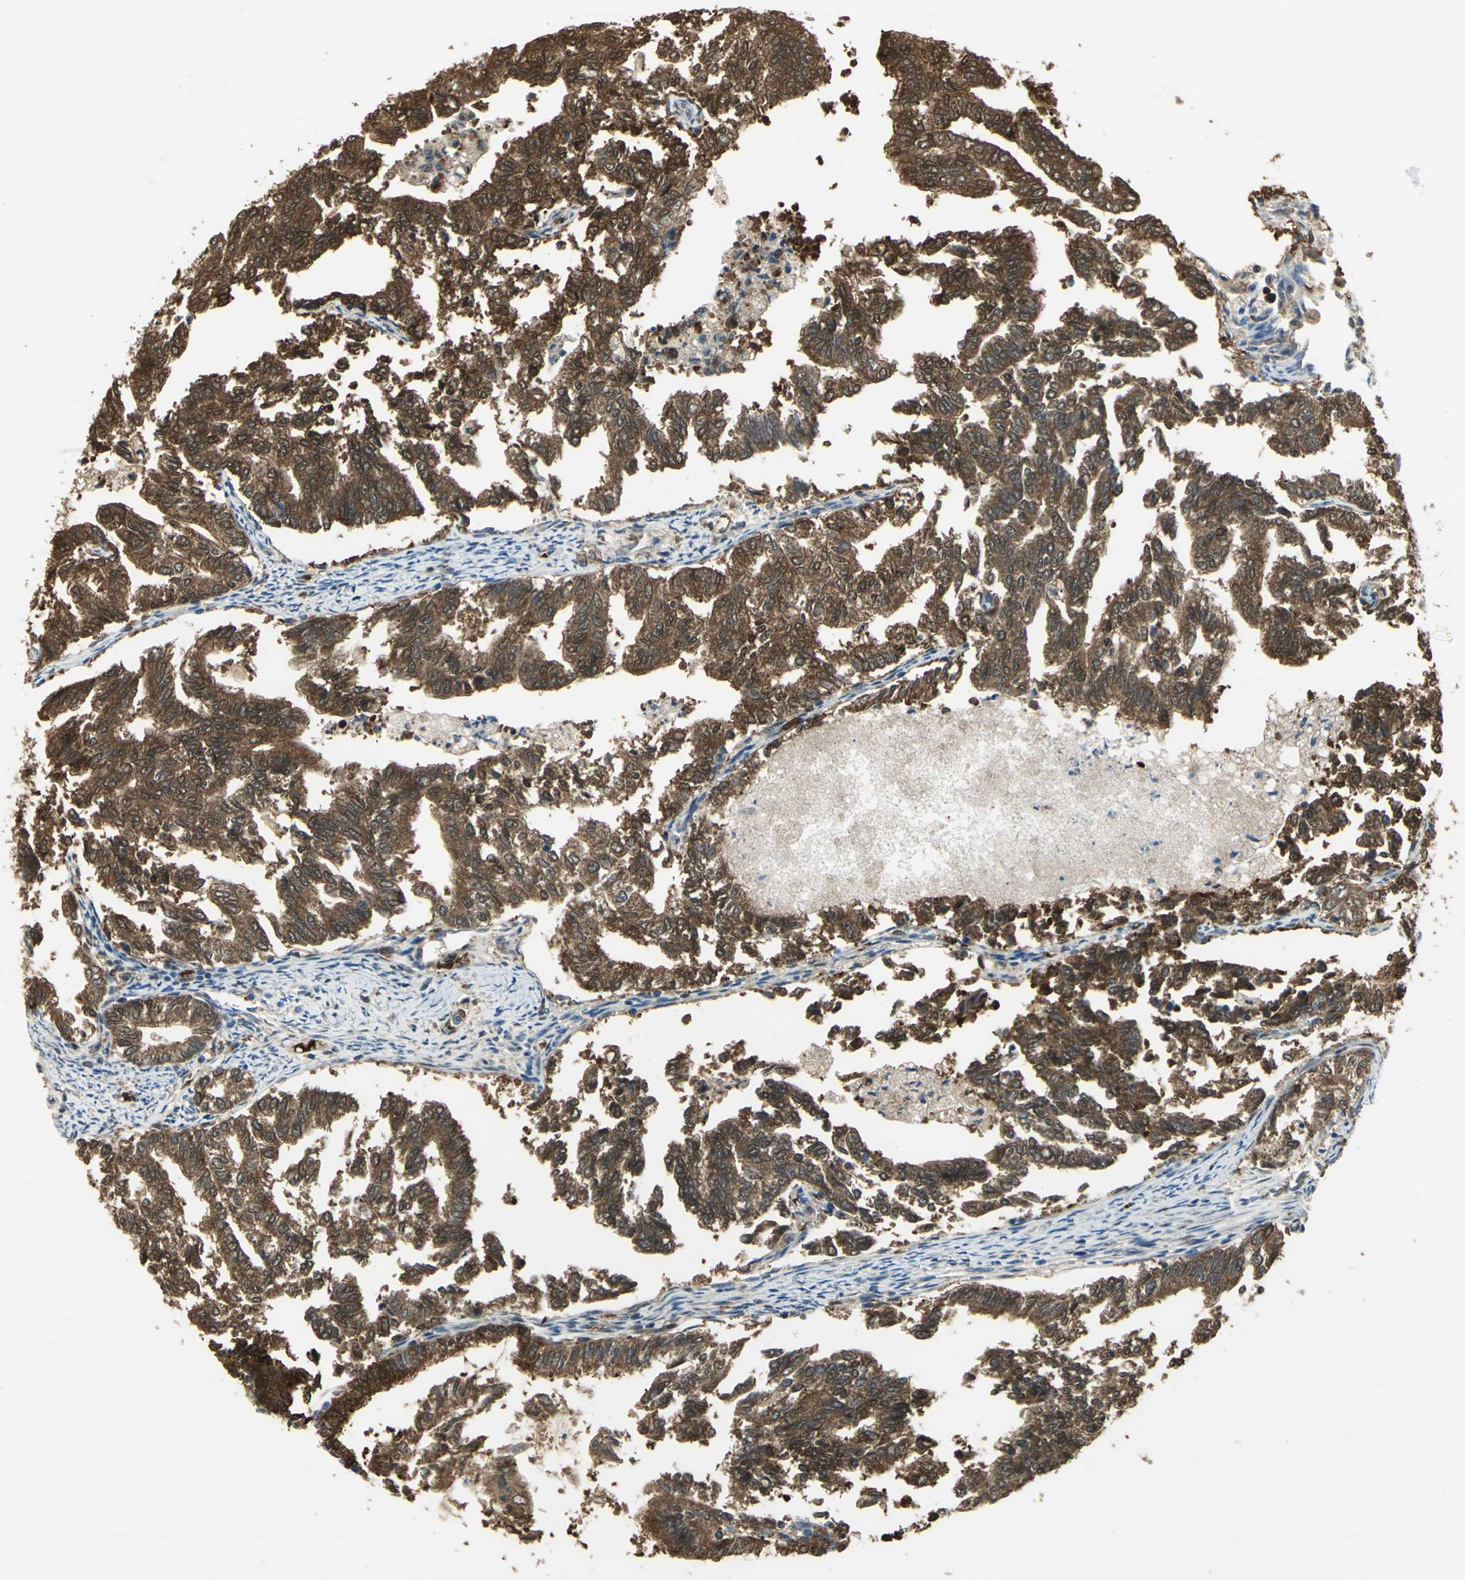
{"staining": {"intensity": "strong", "quantity": ">75%", "location": "cytoplasmic/membranous,nuclear"}, "tissue": "endometrial cancer", "cell_type": "Tumor cells", "image_type": "cancer", "snomed": [{"axis": "morphology", "description": "Adenocarcinoma, NOS"}, {"axis": "topography", "description": "Endometrium"}], "caption": "Immunohistochemistry (IHC) of human endometrial cancer (adenocarcinoma) displays high levels of strong cytoplasmic/membranous and nuclear staining in approximately >75% of tumor cells.", "gene": "DDAH1", "patient": {"sex": "female", "age": 79}}